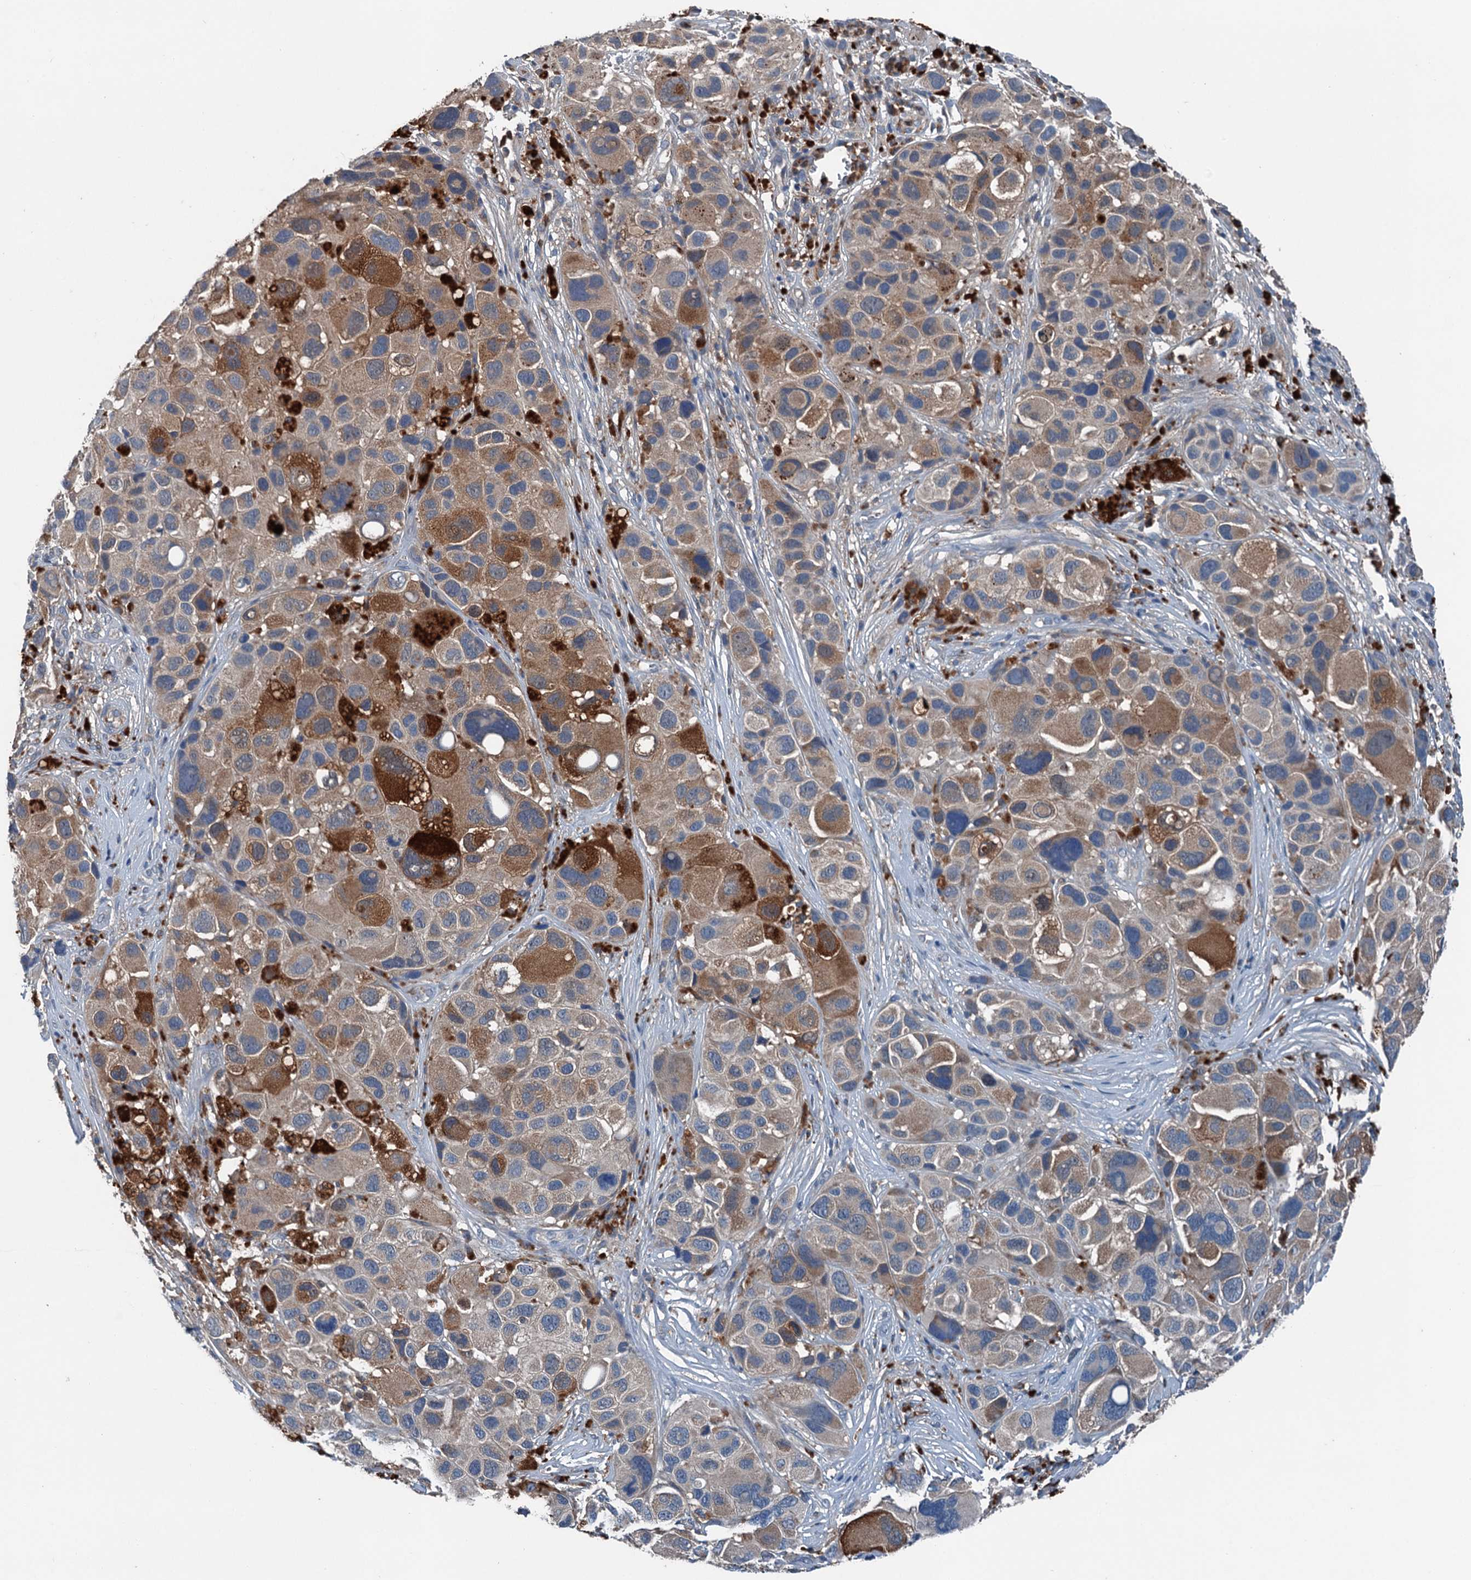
{"staining": {"intensity": "moderate", "quantity": "25%-75%", "location": "cytoplasmic/membranous"}, "tissue": "melanoma", "cell_type": "Tumor cells", "image_type": "cancer", "snomed": [{"axis": "morphology", "description": "Malignant melanoma, NOS"}, {"axis": "topography", "description": "Skin of trunk"}], "caption": "Immunohistochemical staining of malignant melanoma exhibits moderate cytoplasmic/membranous protein positivity in about 25%-75% of tumor cells.", "gene": "PDSS1", "patient": {"sex": "male", "age": 71}}